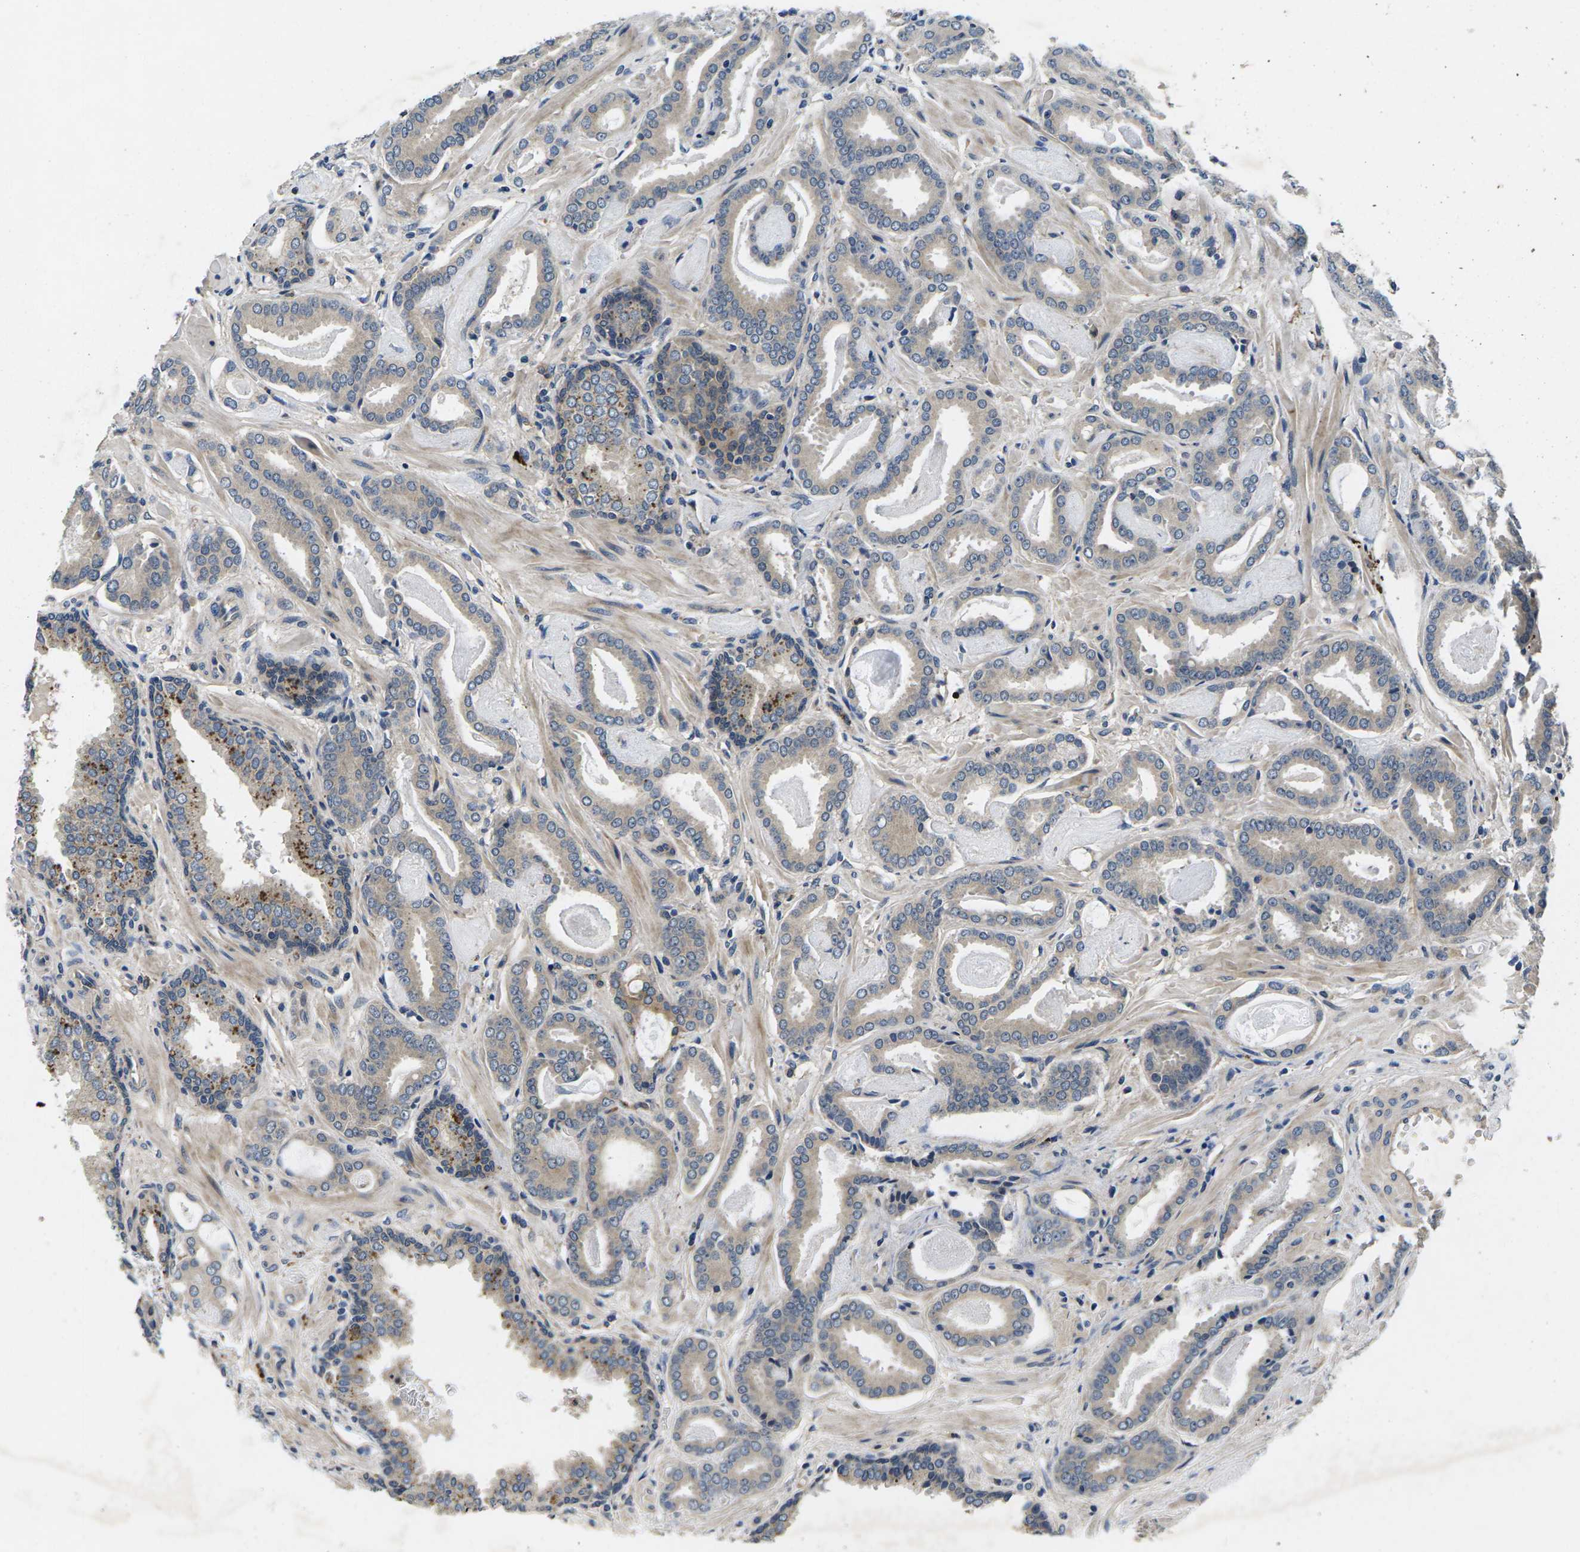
{"staining": {"intensity": "negative", "quantity": "none", "location": "none"}, "tissue": "prostate cancer", "cell_type": "Tumor cells", "image_type": "cancer", "snomed": [{"axis": "morphology", "description": "Adenocarcinoma, Low grade"}, {"axis": "topography", "description": "Prostate"}], "caption": "Immunohistochemical staining of human prostate adenocarcinoma (low-grade) shows no significant positivity in tumor cells.", "gene": "PLCE1", "patient": {"sex": "male", "age": 53}}